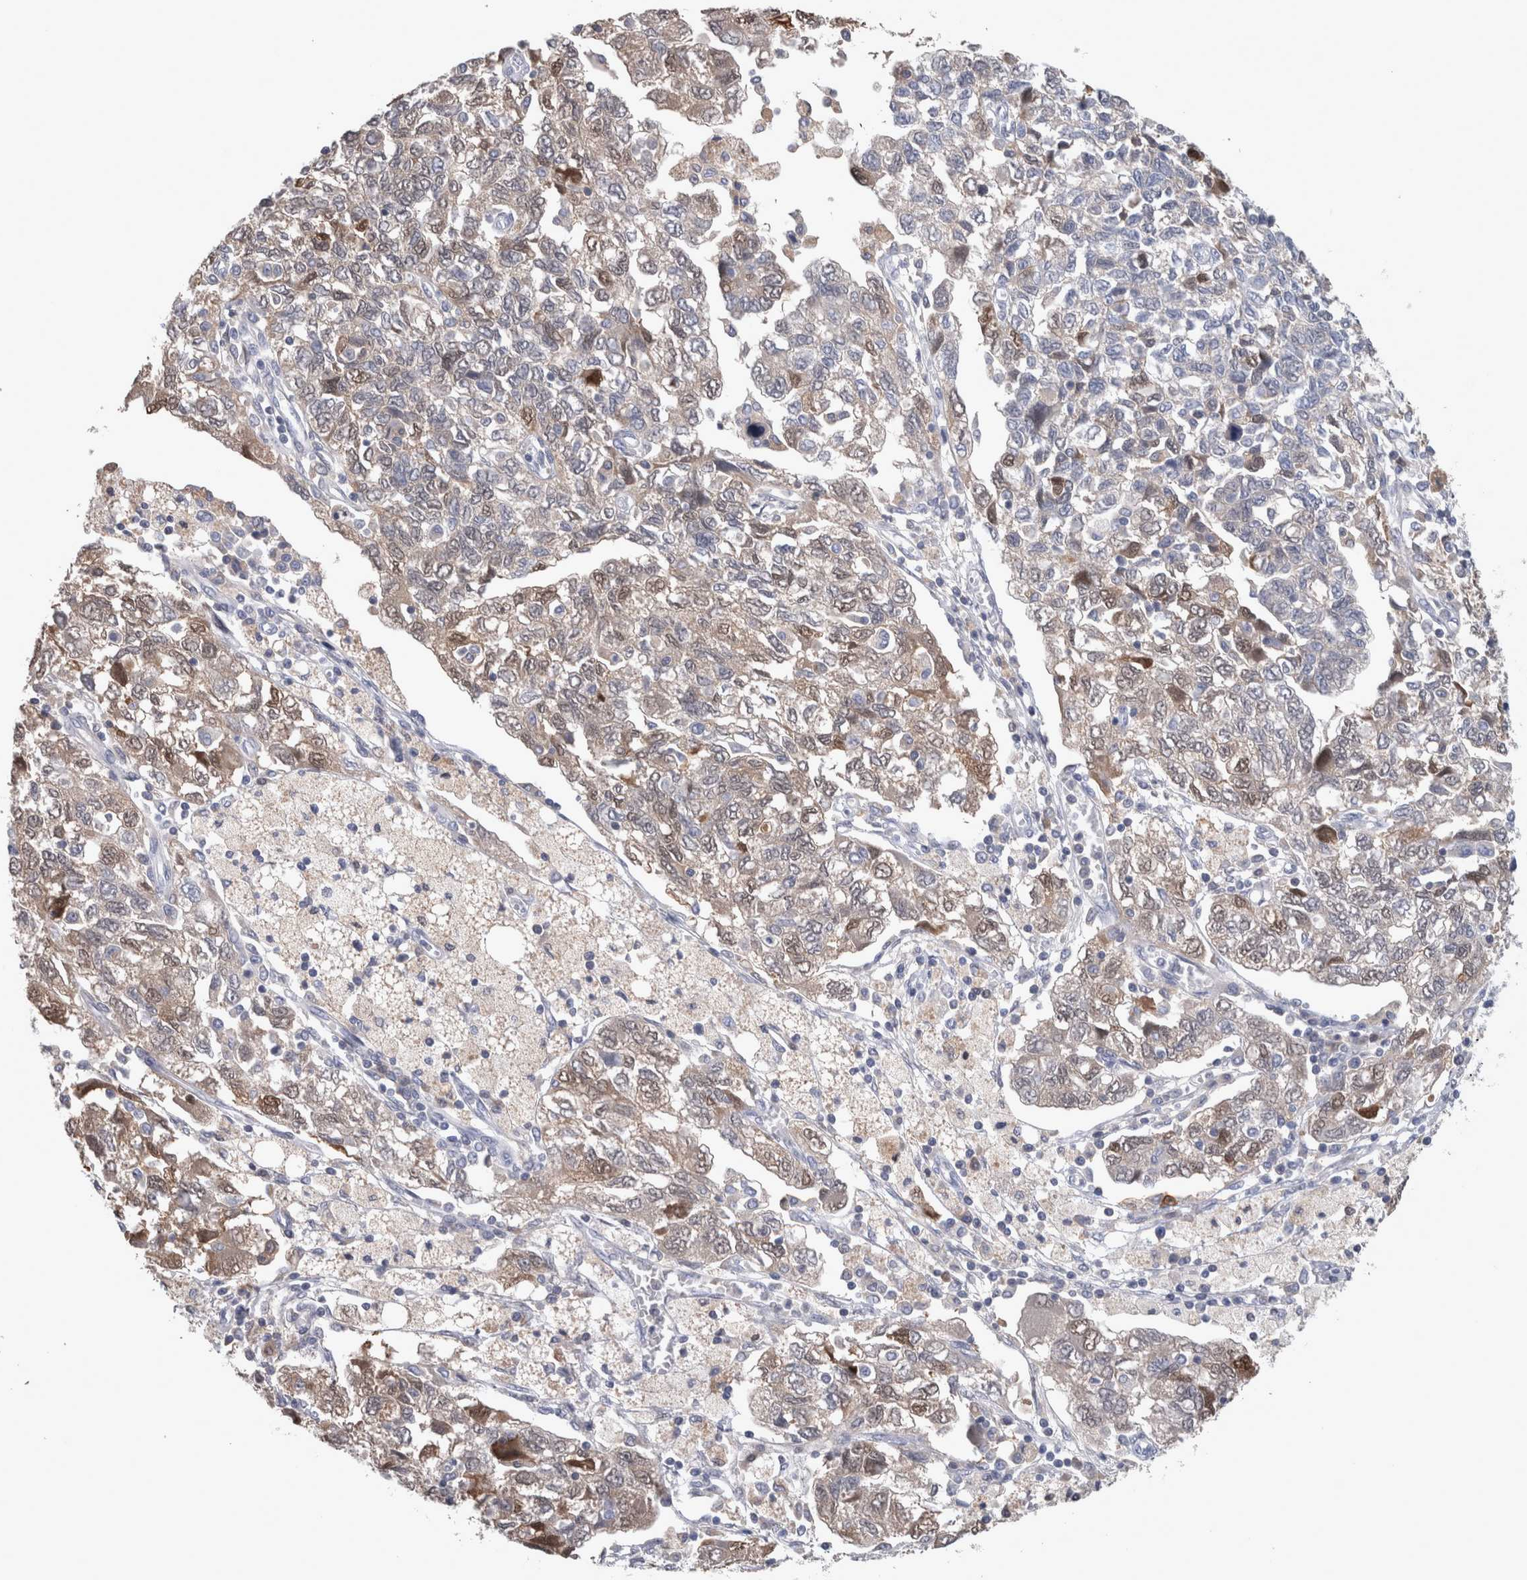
{"staining": {"intensity": "weak", "quantity": "25%-75%", "location": "cytoplasmic/membranous,nuclear"}, "tissue": "ovarian cancer", "cell_type": "Tumor cells", "image_type": "cancer", "snomed": [{"axis": "morphology", "description": "Carcinoma, NOS"}, {"axis": "morphology", "description": "Cystadenocarcinoma, serous, NOS"}, {"axis": "topography", "description": "Ovary"}], "caption": "This is a micrograph of immunohistochemistry staining of ovarian cancer, which shows weak staining in the cytoplasmic/membranous and nuclear of tumor cells.", "gene": "CA8", "patient": {"sex": "female", "age": 69}}